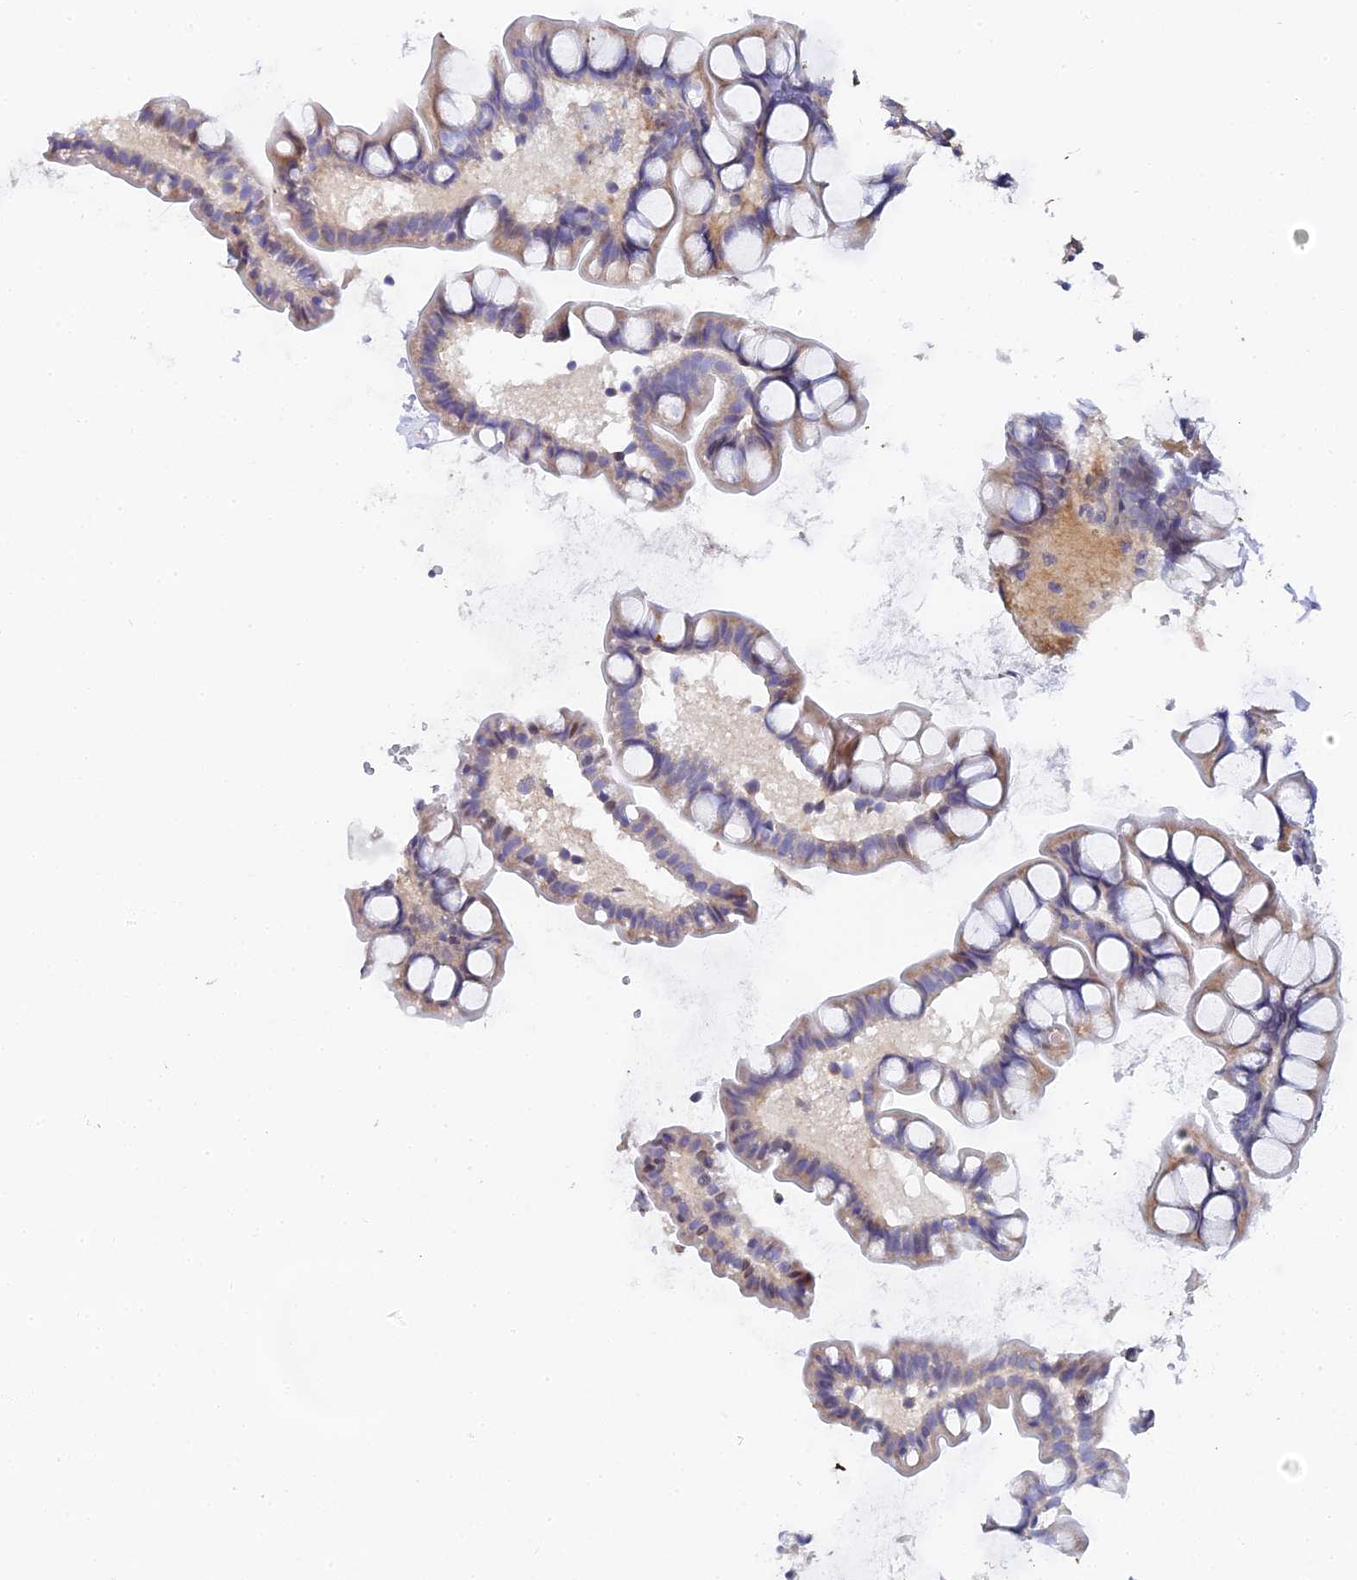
{"staining": {"intensity": "moderate", "quantity": "25%-75%", "location": "cytoplasmic/membranous"}, "tissue": "small intestine", "cell_type": "Glandular cells", "image_type": "normal", "snomed": [{"axis": "morphology", "description": "Normal tissue, NOS"}, {"axis": "topography", "description": "Small intestine"}], "caption": "Glandular cells show moderate cytoplasmic/membranous positivity in approximately 25%-75% of cells in unremarkable small intestine. (Brightfield microscopy of DAB IHC at high magnification).", "gene": "ENSG00000268674", "patient": {"sex": "male", "age": 70}}